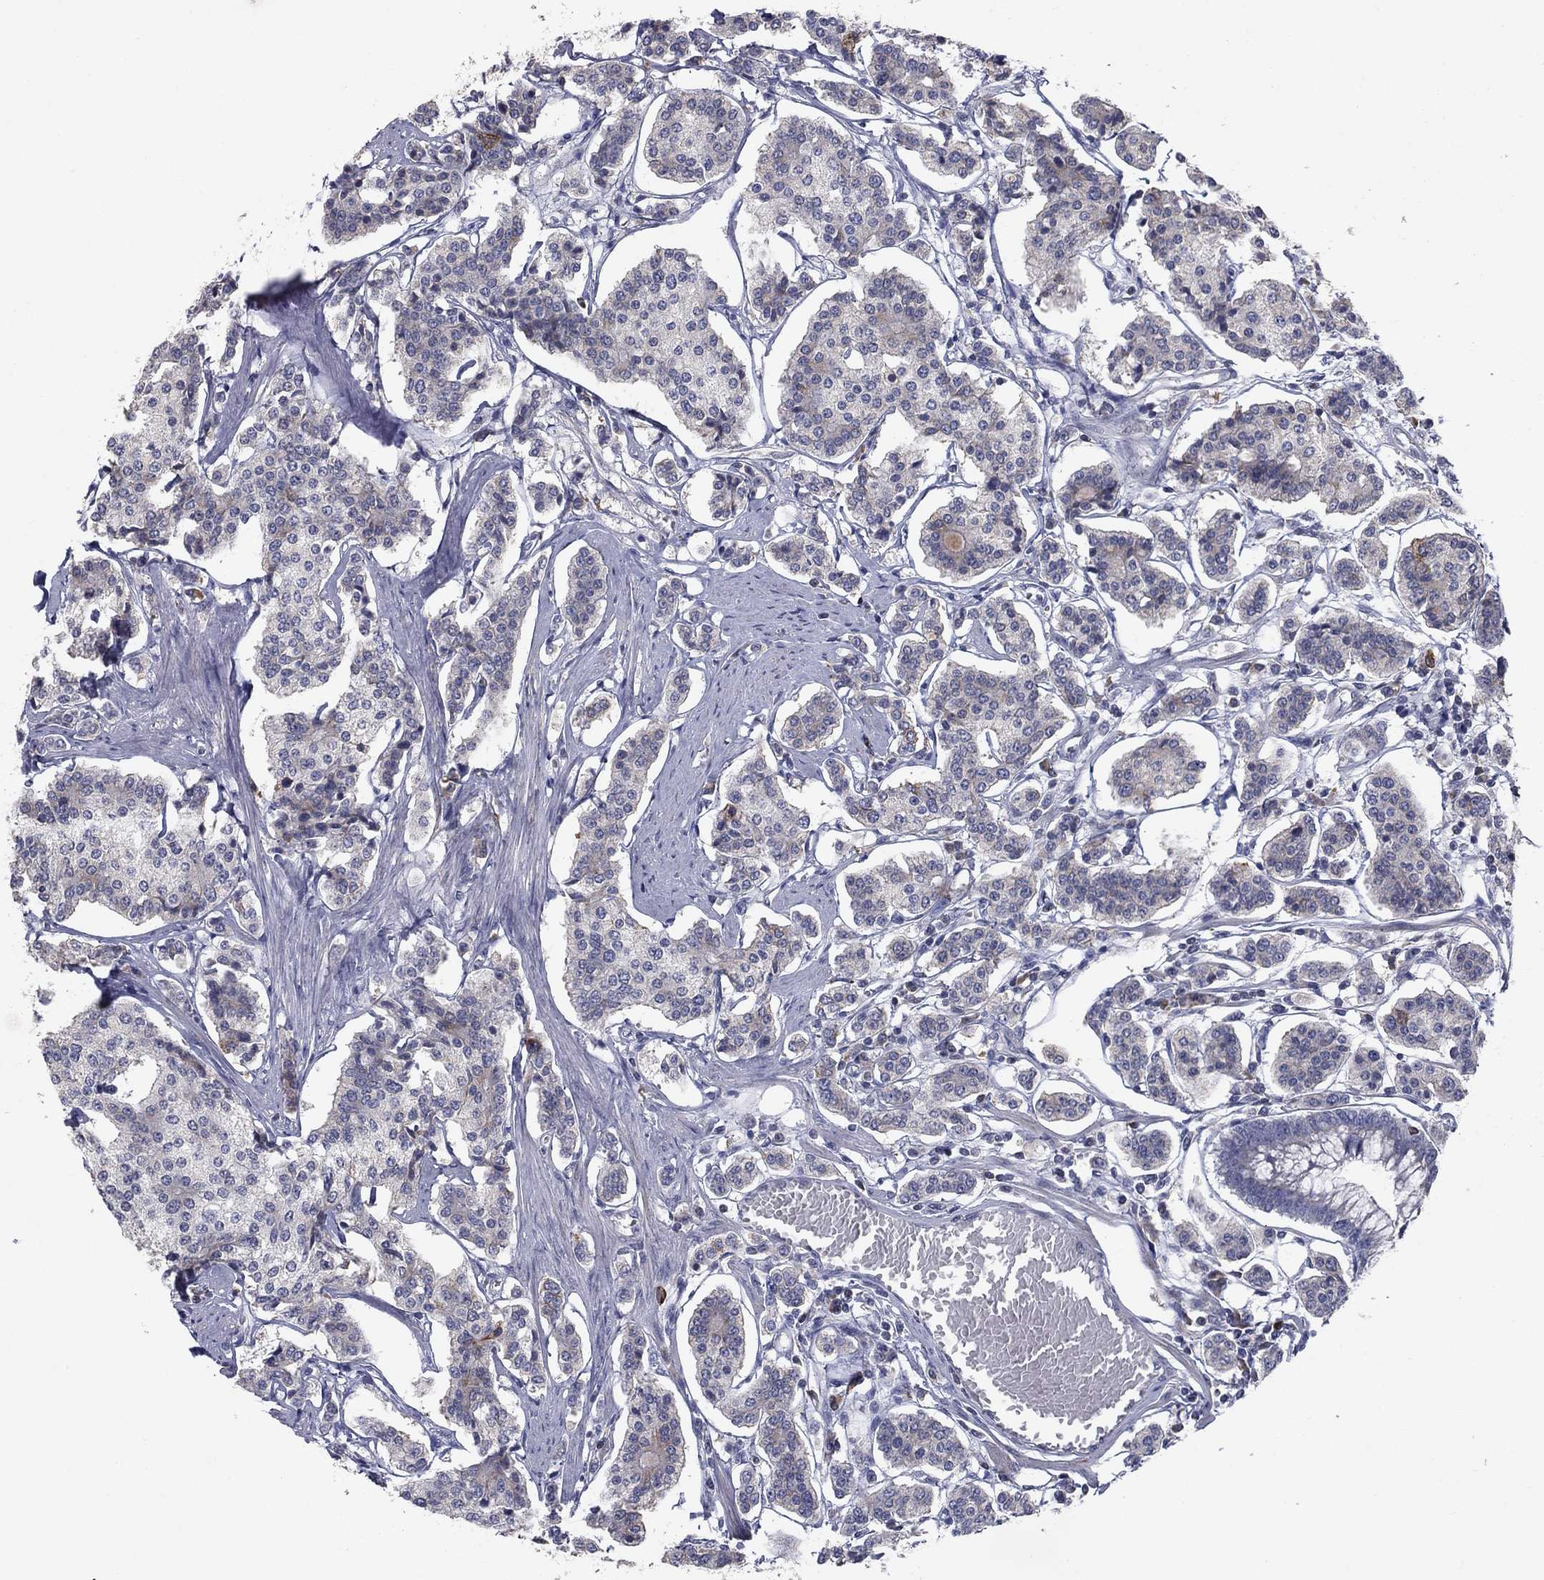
{"staining": {"intensity": "negative", "quantity": "none", "location": "none"}, "tissue": "carcinoid", "cell_type": "Tumor cells", "image_type": "cancer", "snomed": [{"axis": "morphology", "description": "Carcinoid, malignant, NOS"}, {"axis": "topography", "description": "Small intestine"}], "caption": "Tumor cells are negative for brown protein staining in carcinoid.", "gene": "NTRK2", "patient": {"sex": "female", "age": 65}}